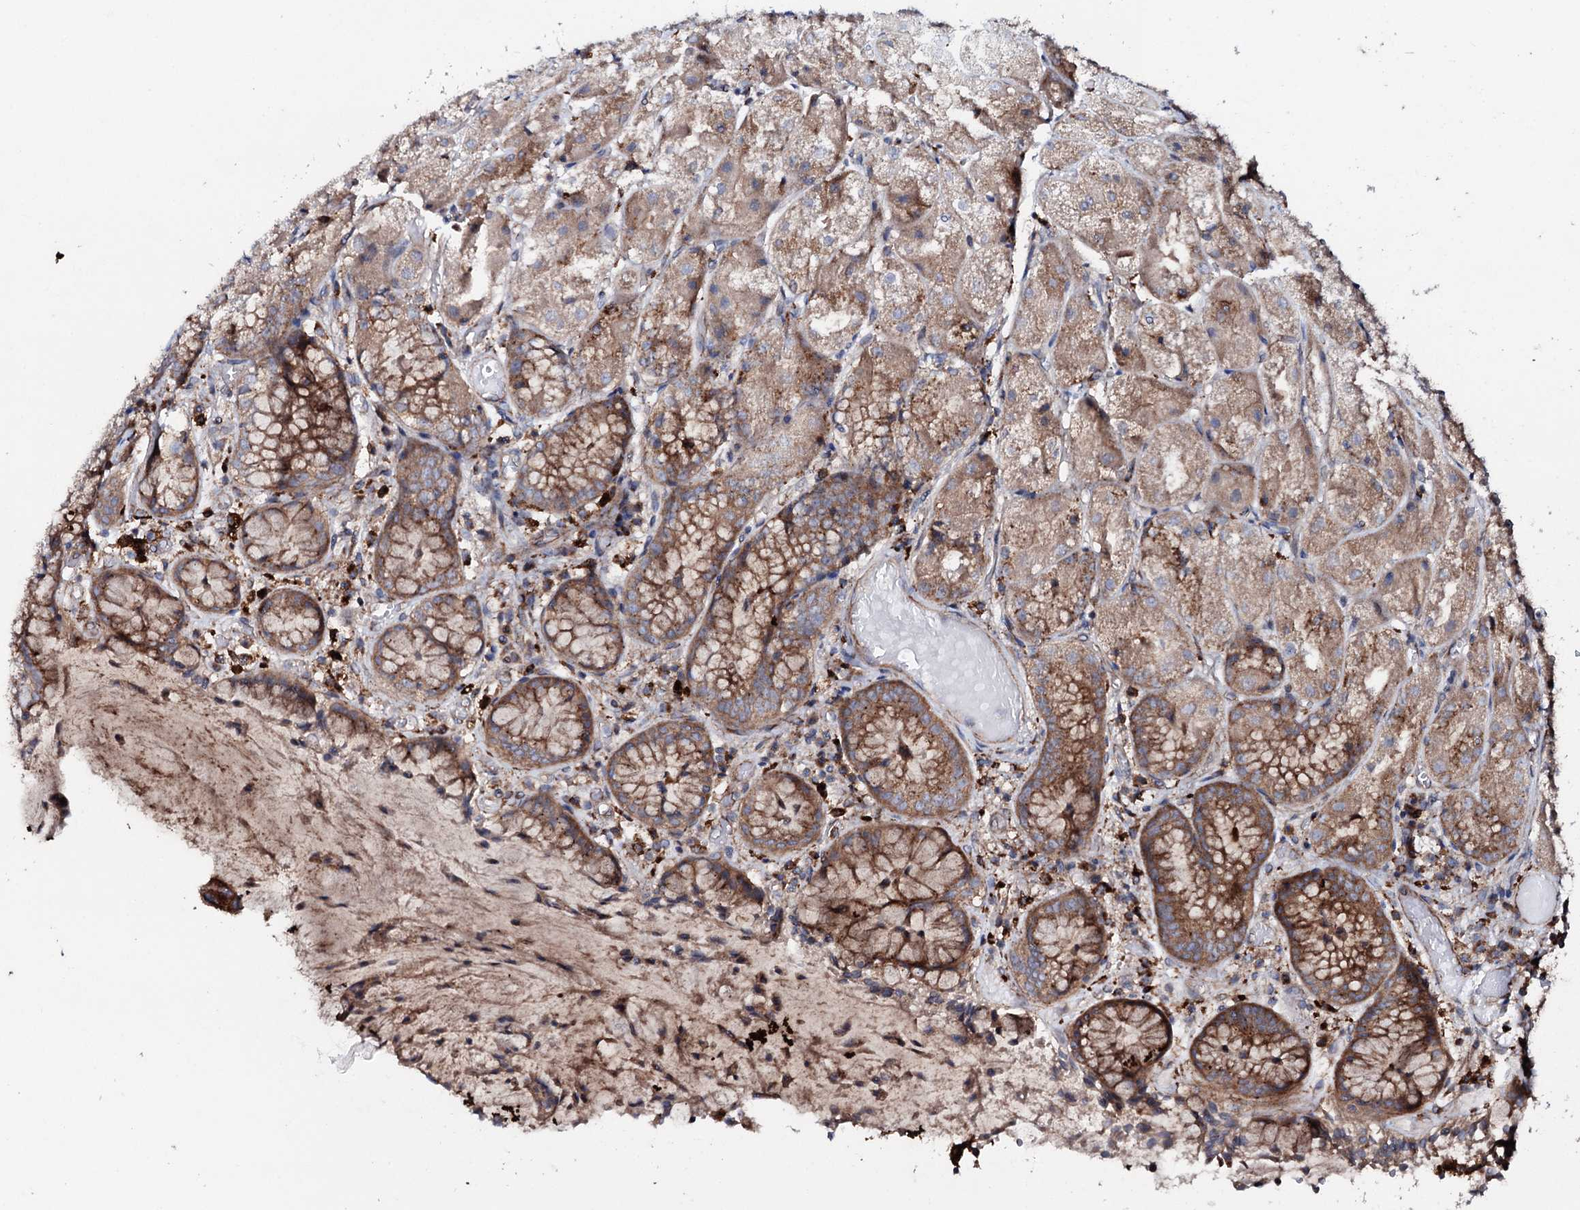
{"staining": {"intensity": "moderate", "quantity": ">75%", "location": "cytoplasmic/membranous"}, "tissue": "stomach", "cell_type": "Glandular cells", "image_type": "normal", "snomed": [{"axis": "morphology", "description": "Normal tissue, NOS"}, {"axis": "topography", "description": "Stomach, upper"}], "caption": "A high-resolution photomicrograph shows immunohistochemistry (IHC) staining of unremarkable stomach, which exhibits moderate cytoplasmic/membranous staining in approximately >75% of glandular cells.", "gene": "P2RX4", "patient": {"sex": "male", "age": 72}}